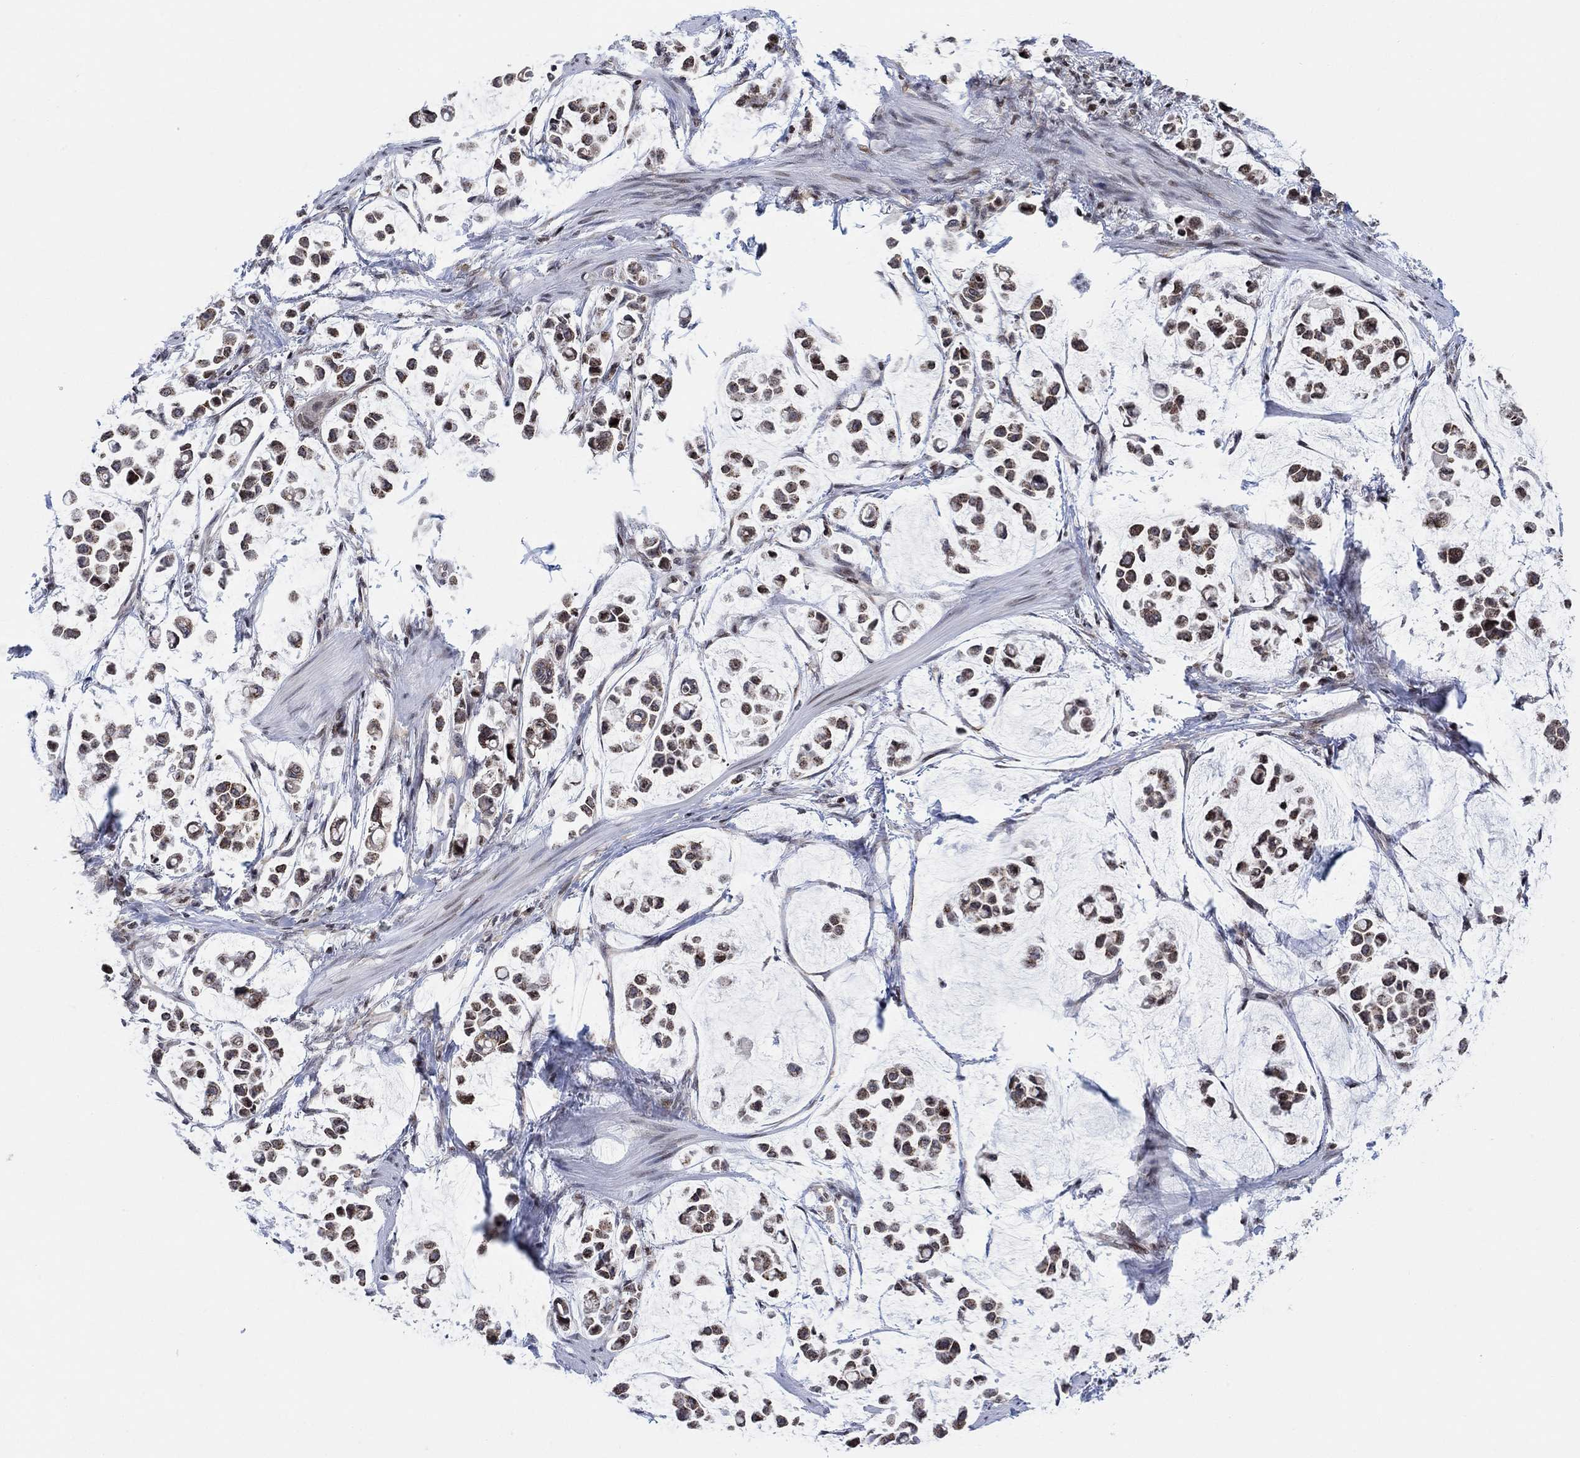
{"staining": {"intensity": "strong", "quantity": "25%-75%", "location": "cytoplasmic/membranous"}, "tissue": "stomach cancer", "cell_type": "Tumor cells", "image_type": "cancer", "snomed": [{"axis": "morphology", "description": "Adenocarcinoma, NOS"}, {"axis": "topography", "description": "Stomach"}], "caption": "This is a micrograph of immunohistochemistry (IHC) staining of stomach cancer (adenocarcinoma), which shows strong staining in the cytoplasmic/membranous of tumor cells.", "gene": "ABHD14A", "patient": {"sex": "male", "age": 82}}